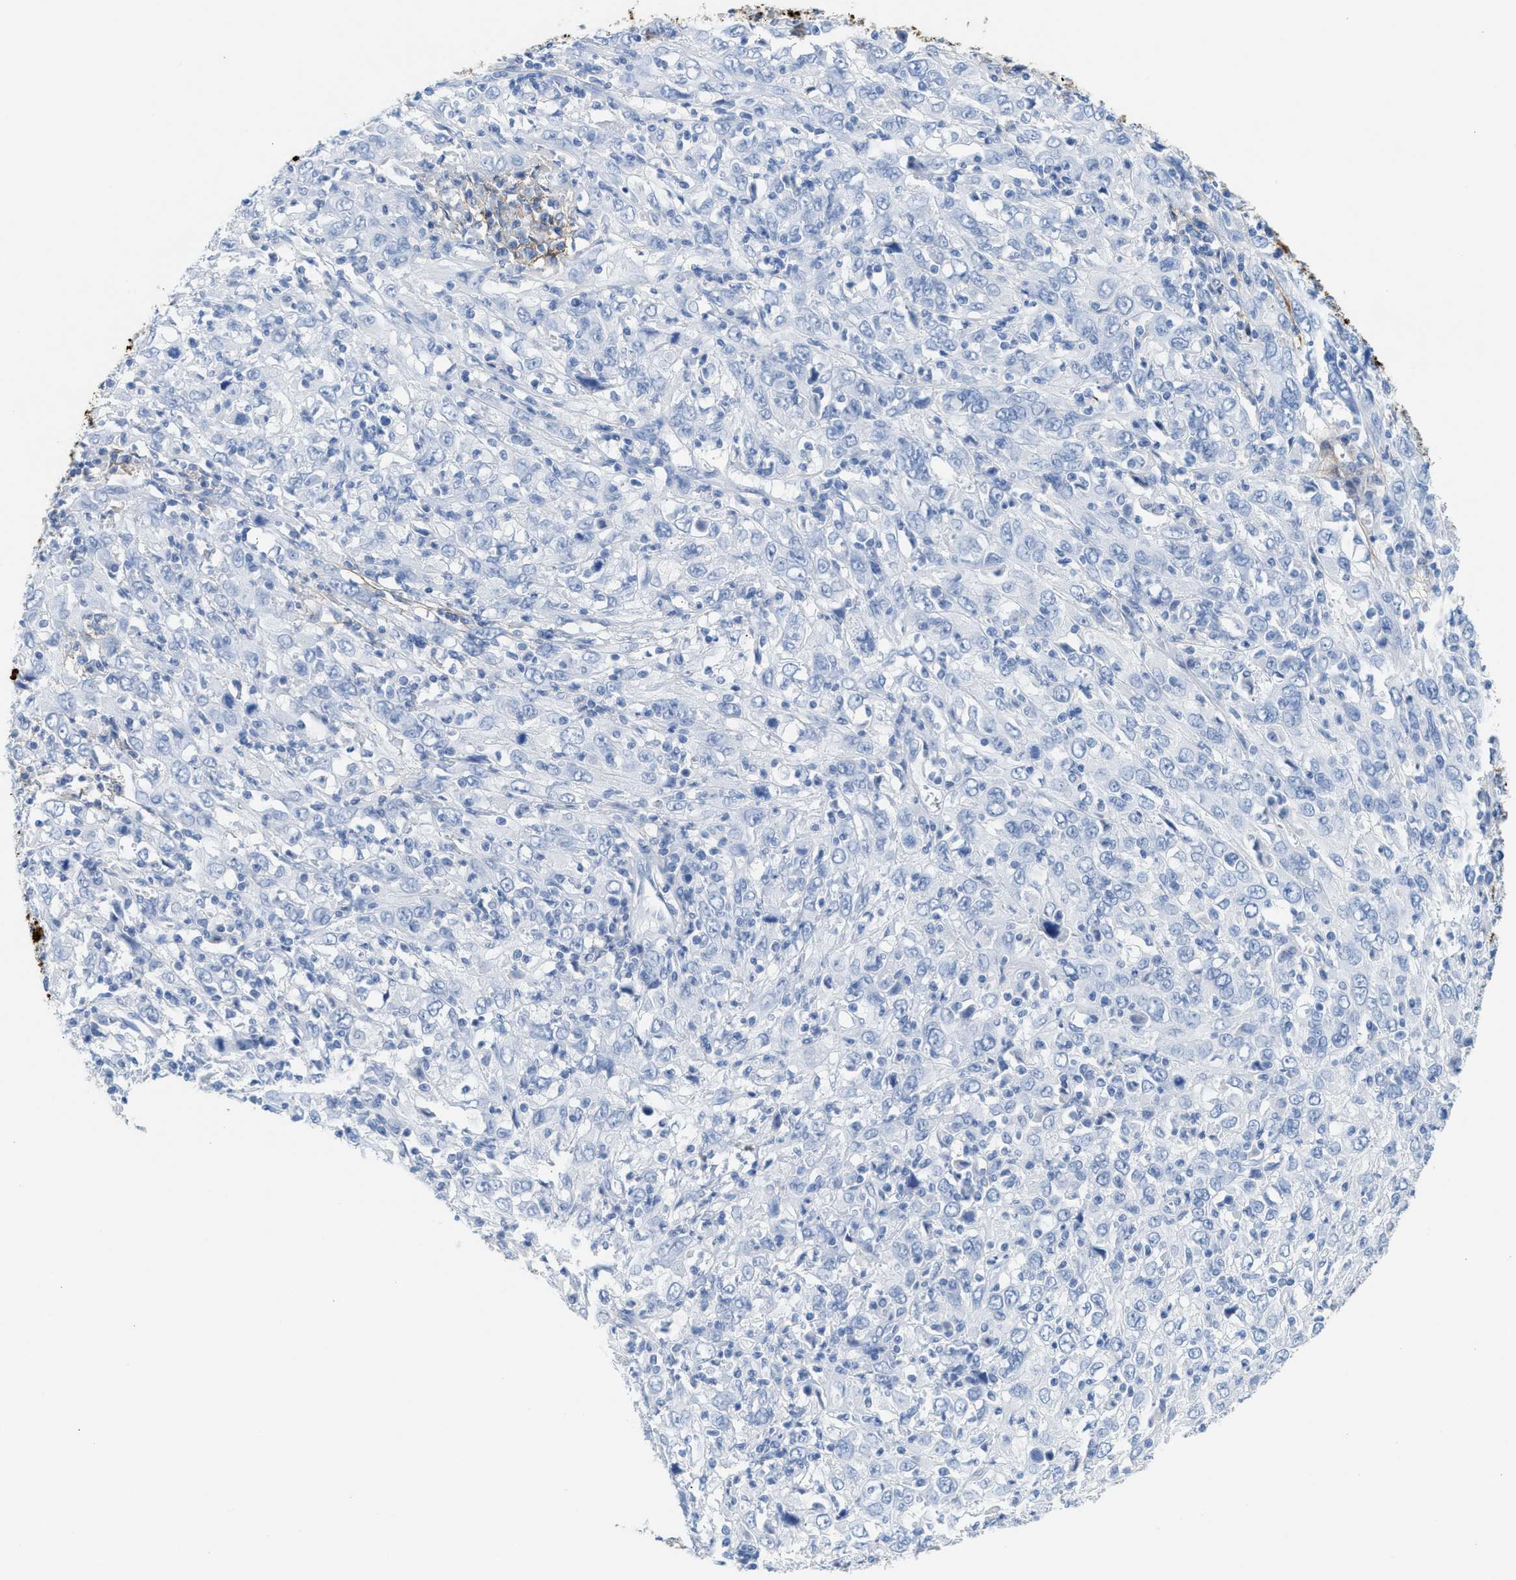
{"staining": {"intensity": "negative", "quantity": "none", "location": "none"}, "tissue": "cervical cancer", "cell_type": "Tumor cells", "image_type": "cancer", "snomed": [{"axis": "morphology", "description": "Squamous cell carcinoma, NOS"}, {"axis": "topography", "description": "Cervix"}], "caption": "This histopathology image is of cervical cancer stained with immunohistochemistry (IHC) to label a protein in brown with the nuclei are counter-stained blue. There is no staining in tumor cells.", "gene": "TNR", "patient": {"sex": "female", "age": 46}}